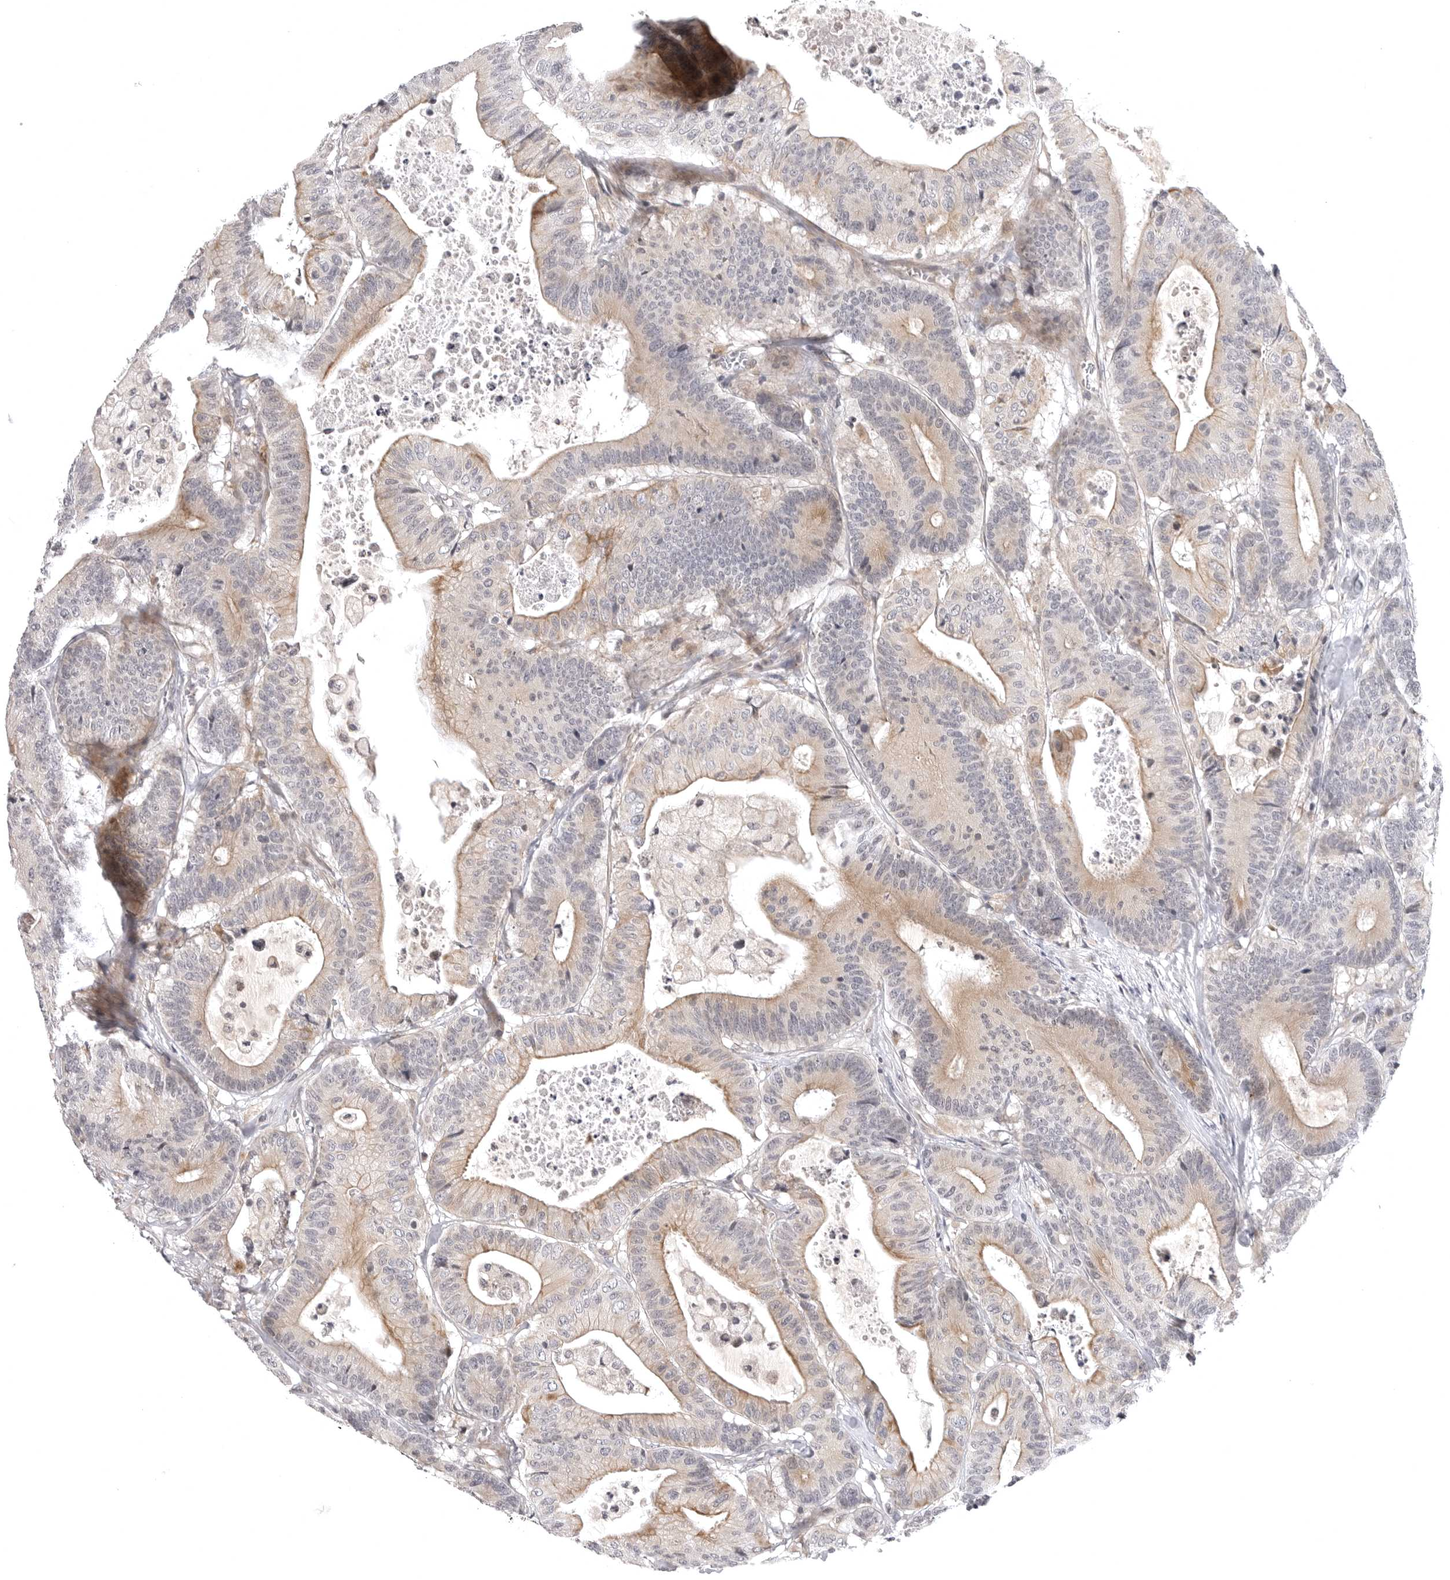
{"staining": {"intensity": "moderate", "quantity": ">75%", "location": "cytoplasmic/membranous"}, "tissue": "colorectal cancer", "cell_type": "Tumor cells", "image_type": "cancer", "snomed": [{"axis": "morphology", "description": "Adenocarcinoma, NOS"}, {"axis": "topography", "description": "Colon"}], "caption": "An immunohistochemistry image of tumor tissue is shown. Protein staining in brown labels moderate cytoplasmic/membranous positivity in adenocarcinoma (colorectal) within tumor cells.", "gene": "CD300LD", "patient": {"sex": "female", "age": 84}}